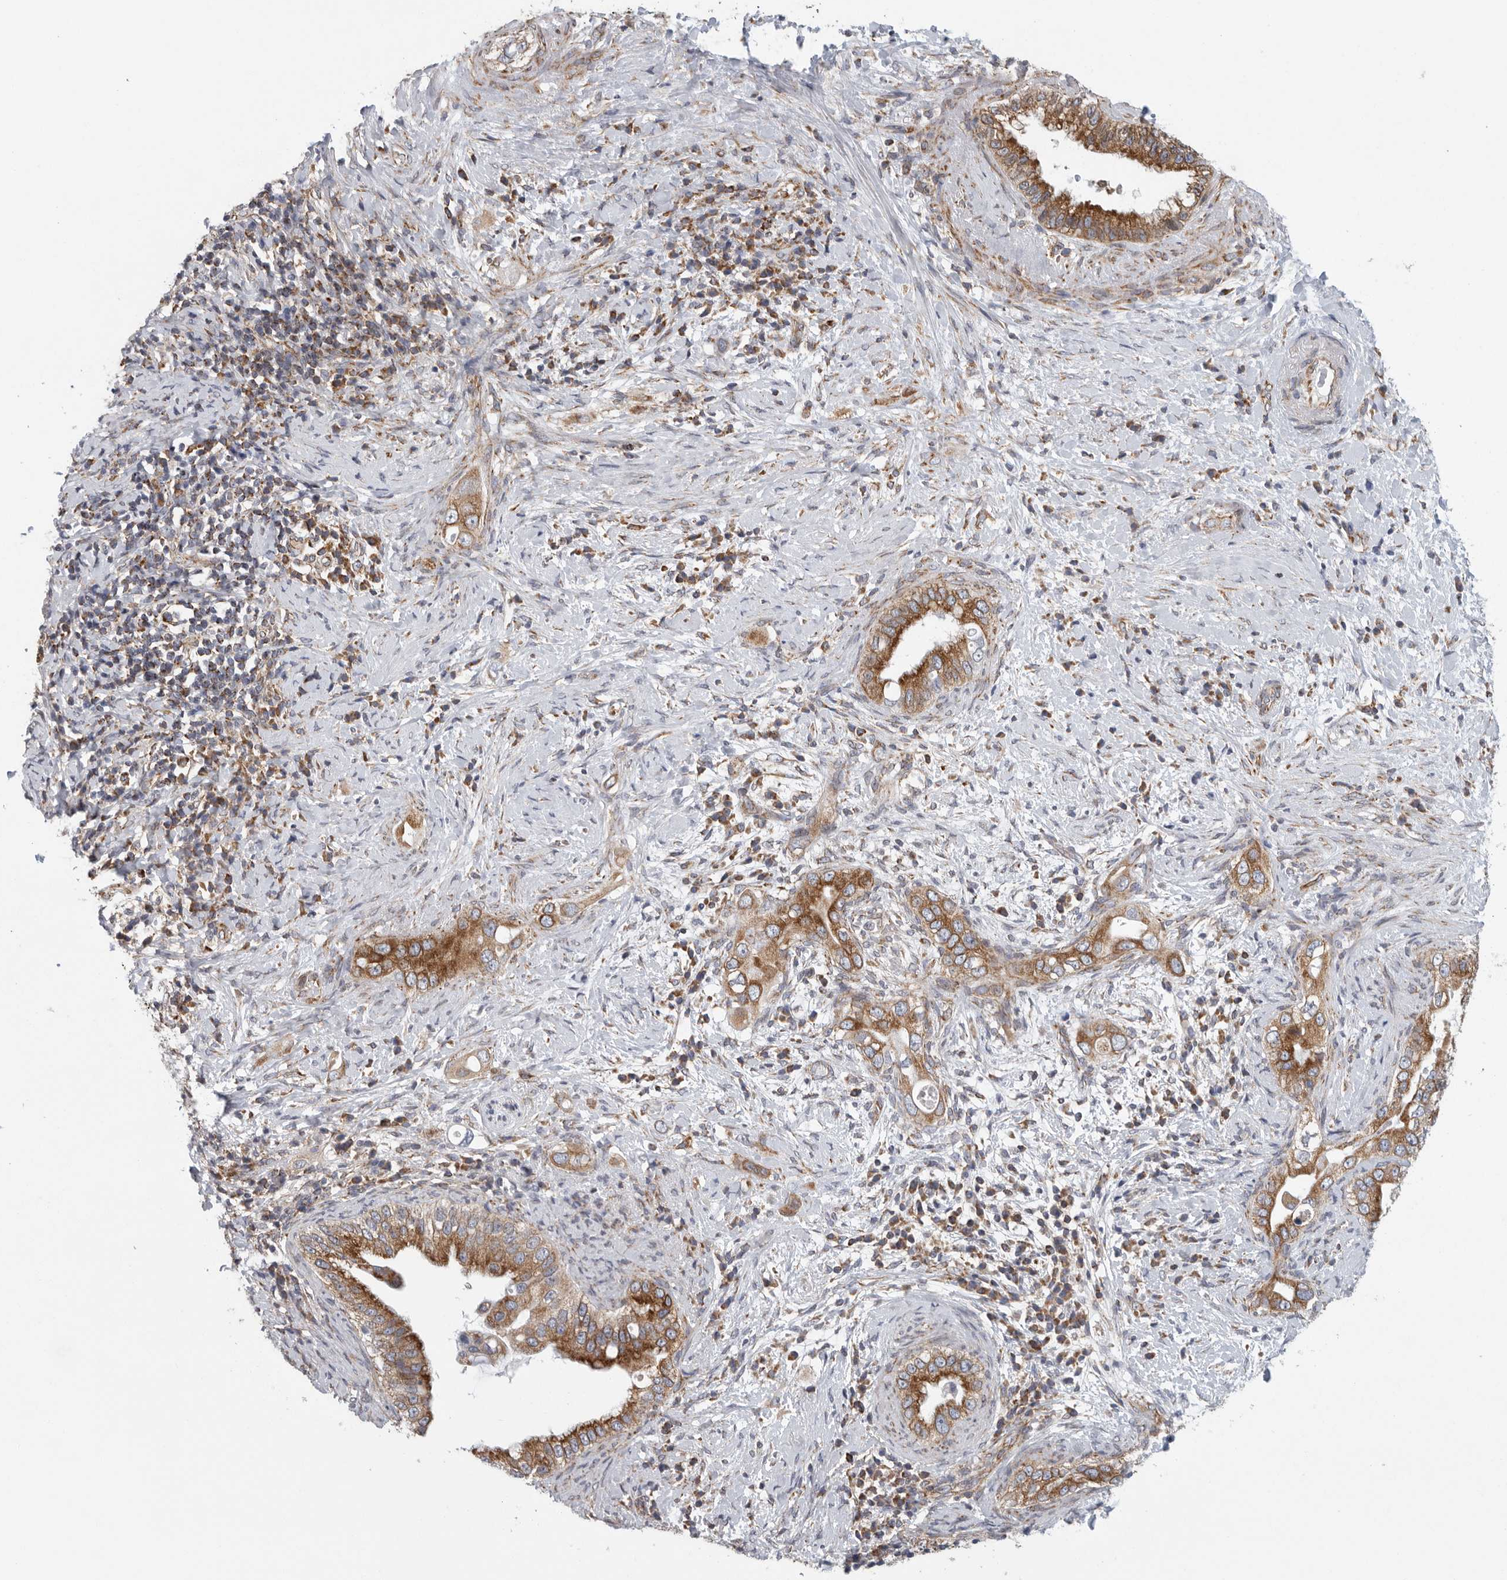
{"staining": {"intensity": "strong", "quantity": ">75%", "location": "cytoplasmic/membranous"}, "tissue": "pancreatic cancer", "cell_type": "Tumor cells", "image_type": "cancer", "snomed": [{"axis": "morphology", "description": "Inflammation, NOS"}, {"axis": "morphology", "description": "Adenocarcinoma, NOS"}, {"axis": "topography", "description": "Pancreas"}], "caption": "High-magnification brightfield microscopy of pancreatic adenocarcinoma stained with DAB (brown) and counterstained with hematoxylin (blue). tumor cells exhibit strong cytoplasmic/membranous staining is identified in about>75% of cells. (Brightfield microscopy of DAB IHC at high magnification).", "gene": "FKBP8", "patient": {"sex": "female", "age": 56}}